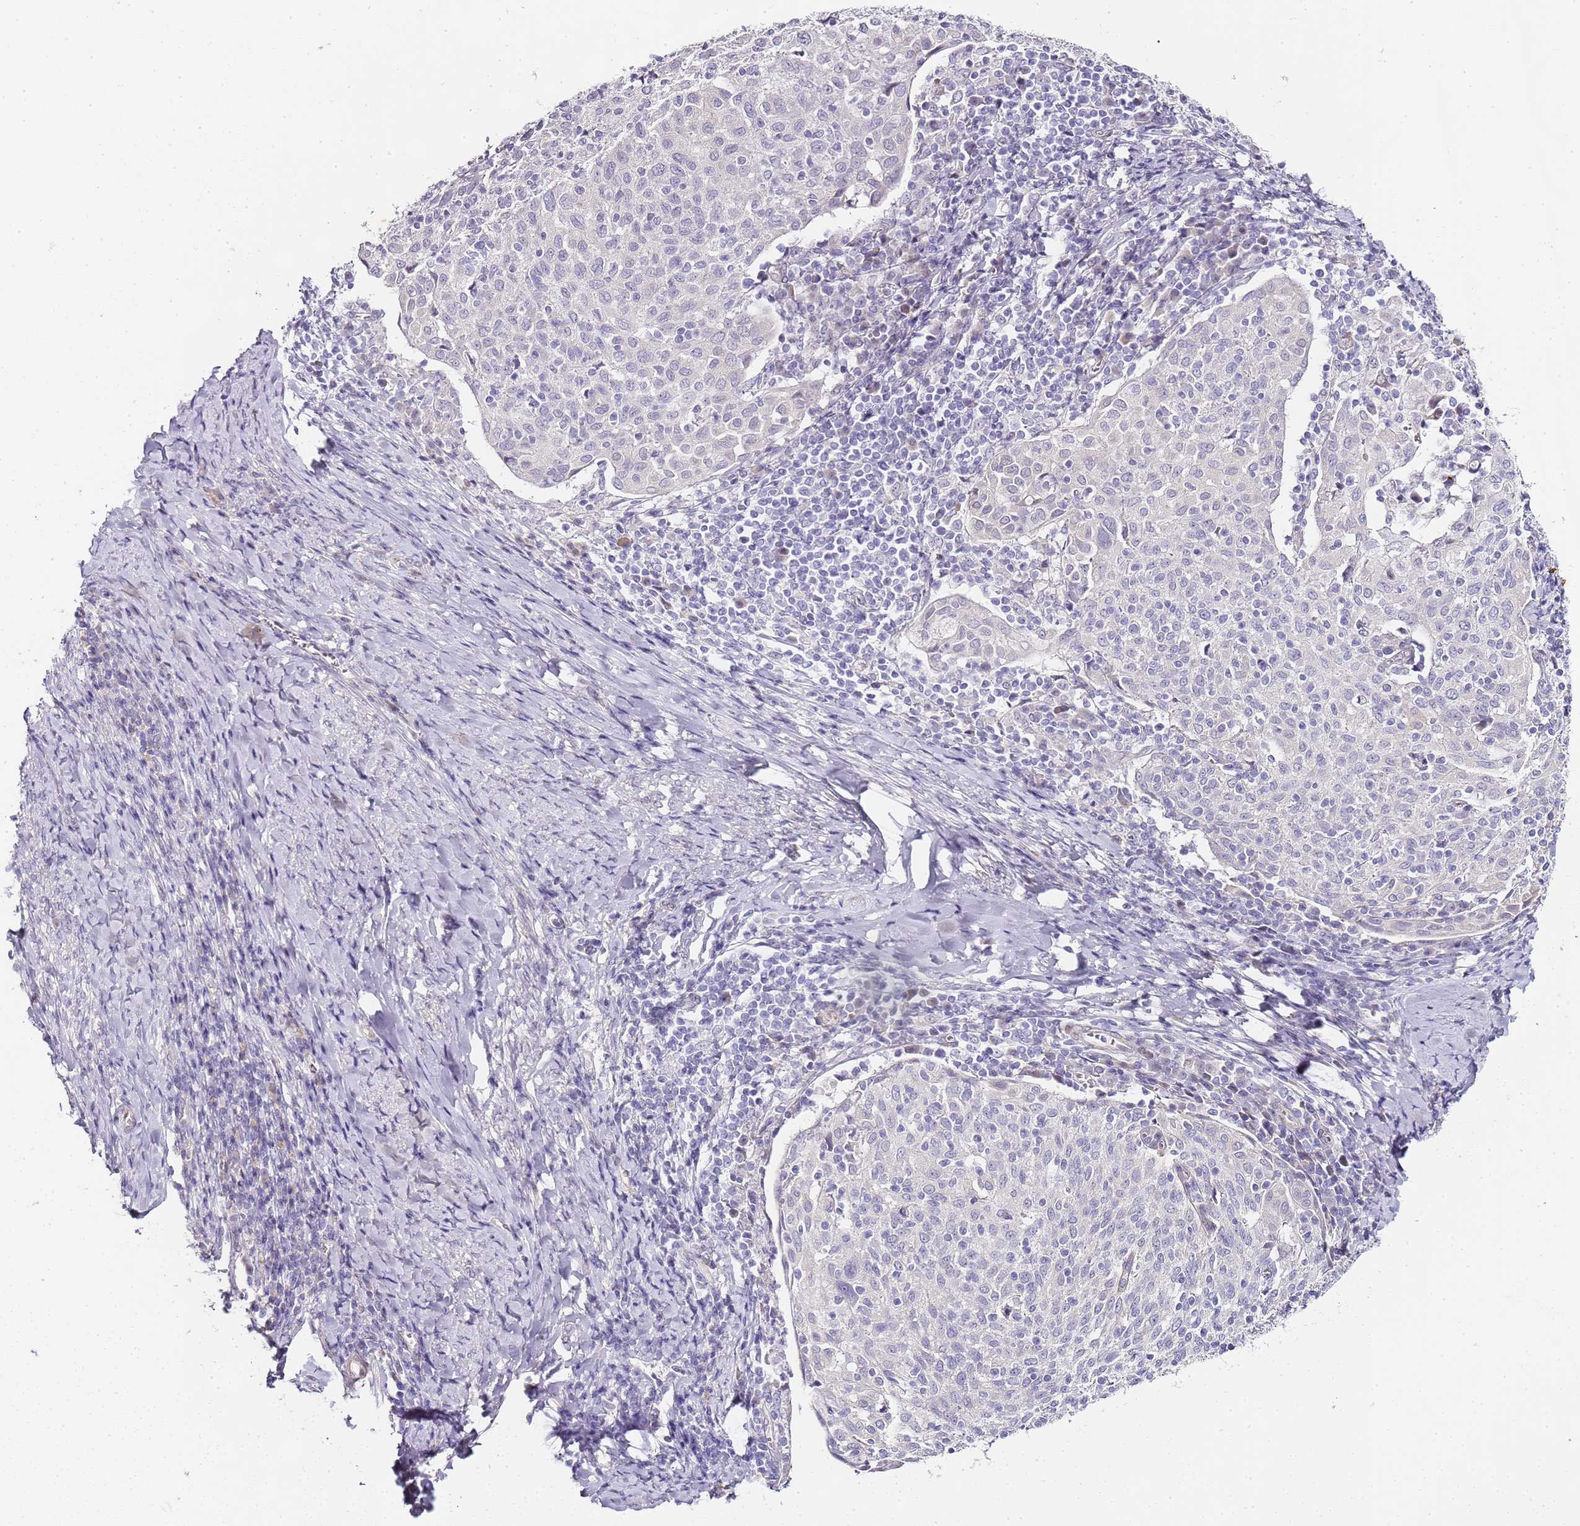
{"staining": {"intensity": "negative", "quantity": "none", "location": "none"}, "tissue": "cervical cancer", "cell_type": "Tumor cells", "image_type": "cancer", "snomed": [{"axis": "morphology", "description": "Squamous cell carcinoma, NOS"}, {"axis": "topography", "description": "Cervix"}], "caption": "Tumor cells show no significant expression in cervical squamous cell carcinoma. (Brightfield microscopy of DAB (3,3'-diaminobenzidine) IHC at high magnification).", "gene": "TBC1D9", "patient": {"sex": "female", "age": 52}}